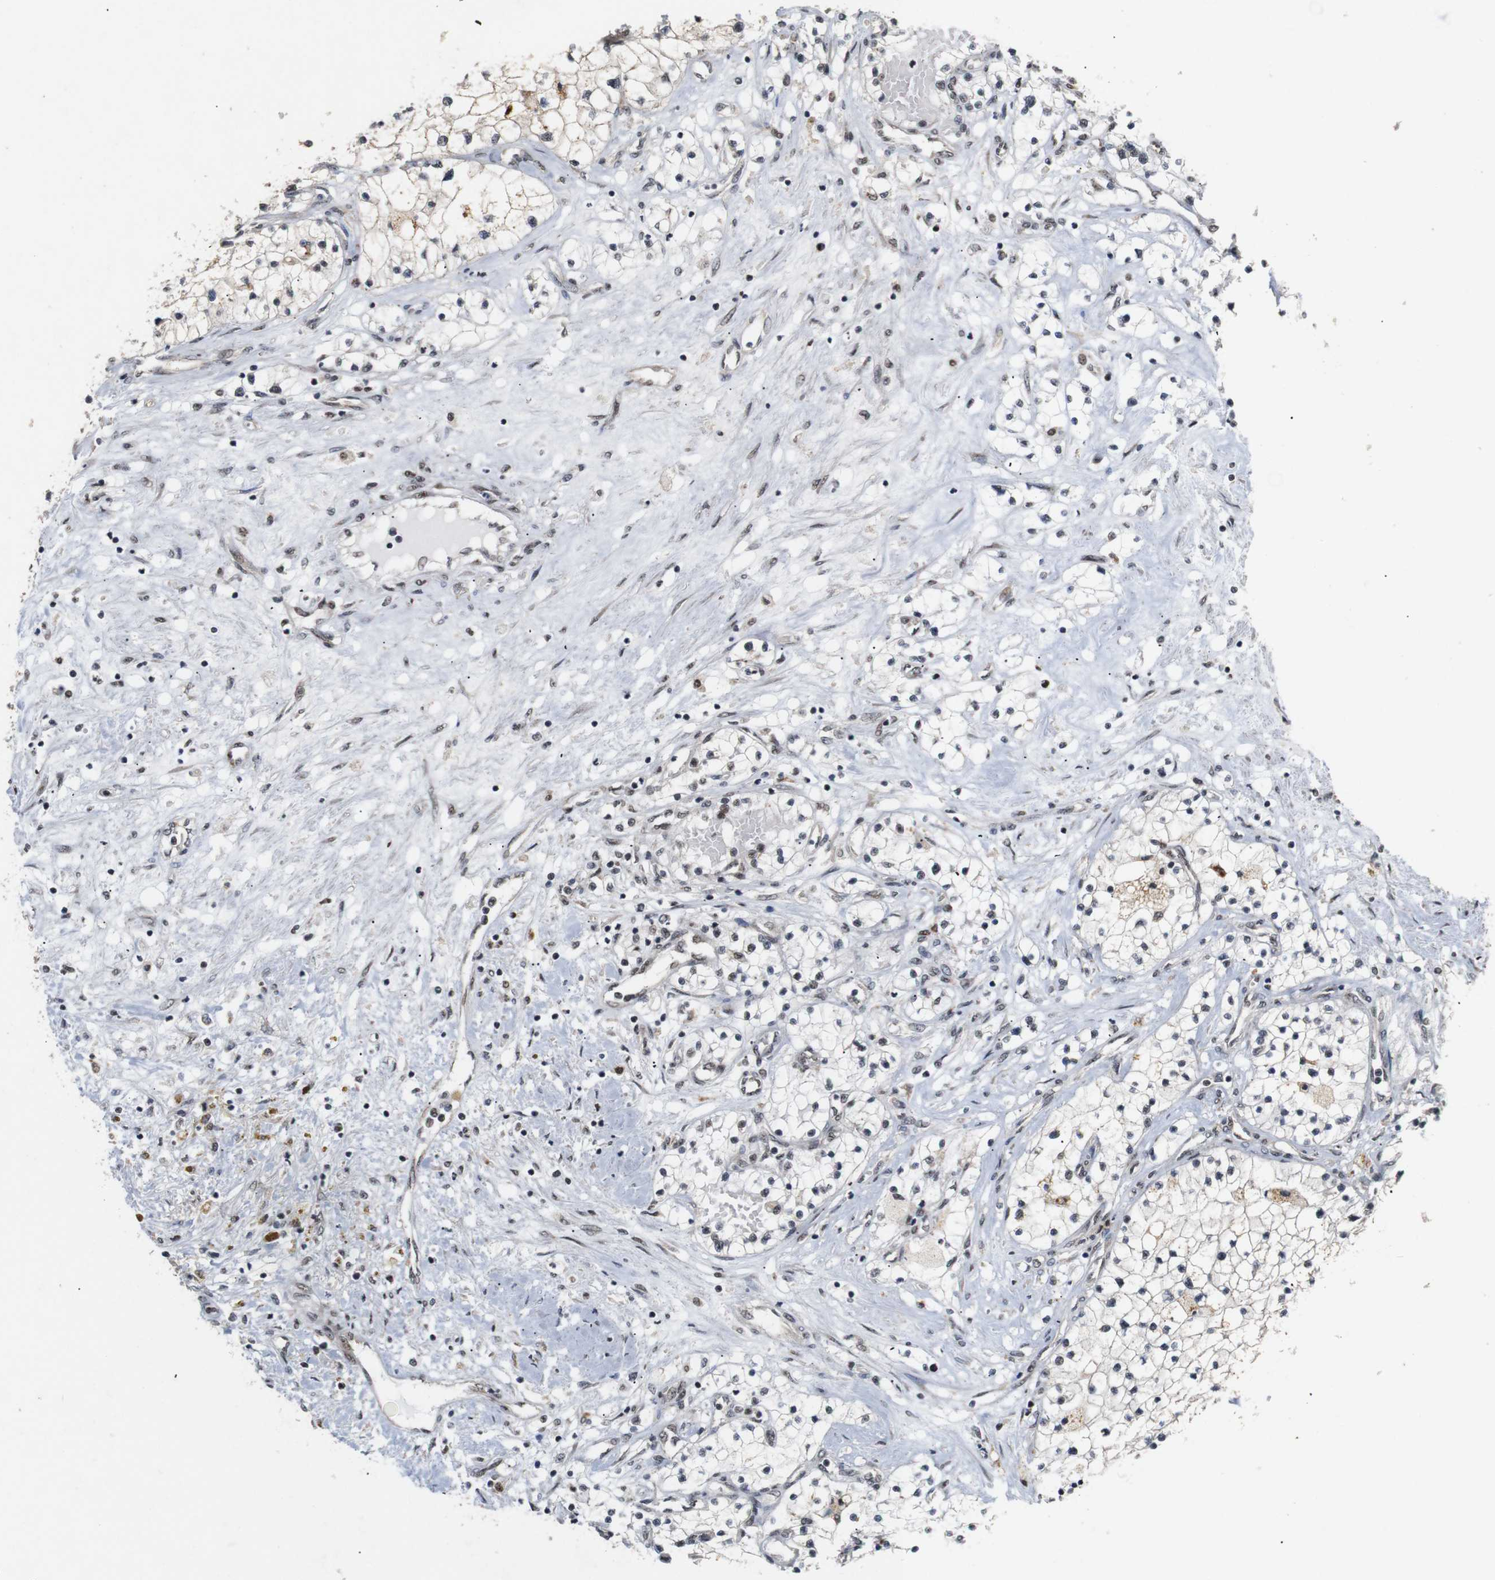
{"staining": {"intensity": "negative", "quantity": "none", "location": "none"}, "tissue": "renal cancer", "cell_type": "Tumor cells", "image_type": "cancer", "snomed": [{"axis": "morphology", "description": "Adenocarcinoma, NOS"}, {"axis": "topography", "description": "Kidney"}], "caption": "A histopathology image of adenocarcinoma (renal) stained for a protein exhibits no brown staining in tumor cells.", "gene": "PYM1", "patient": {"sex": "male", "age": 68}}